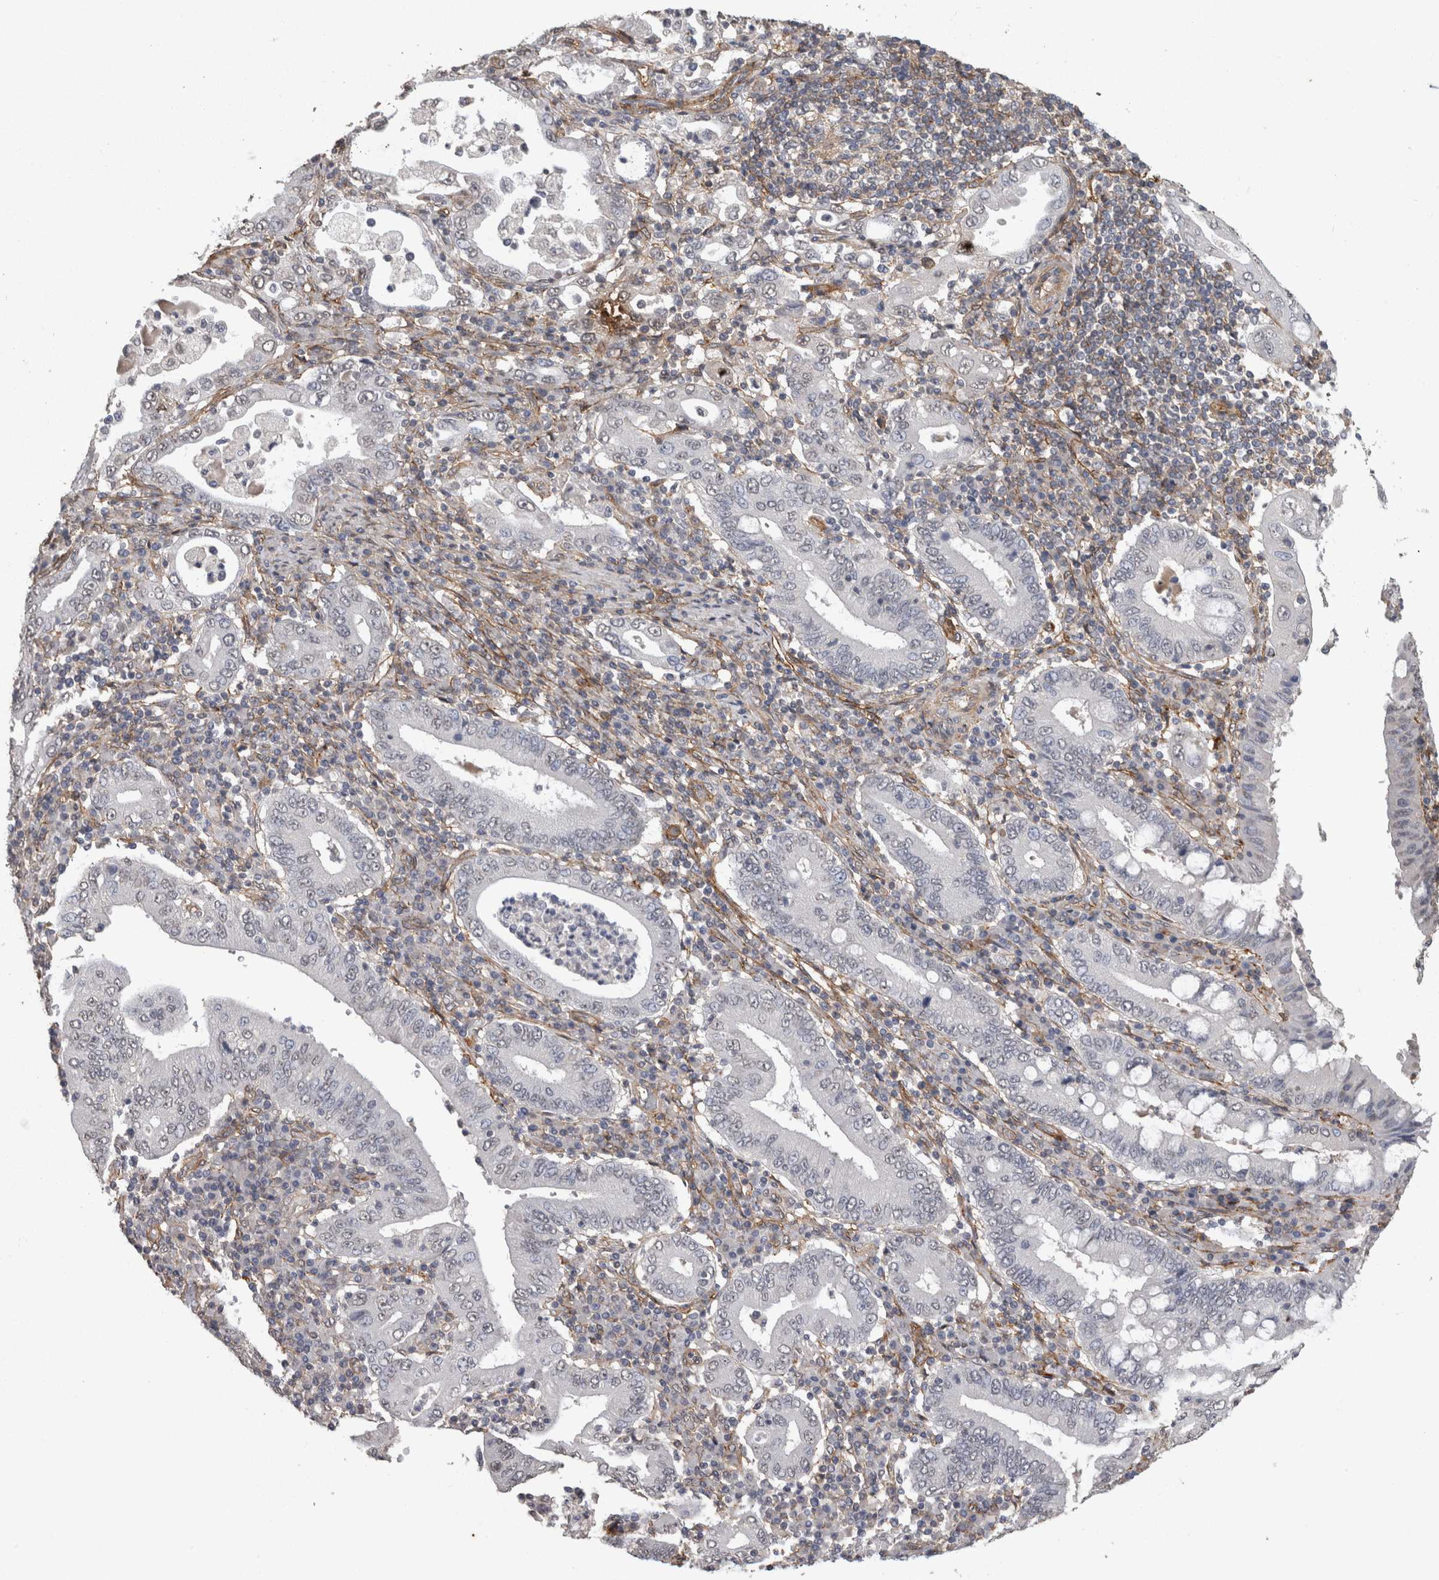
{"staining": {"intensity": "negative", "quantity": "none", "location": "none"}, "tissue": "stomach cancer", "cell_type": "Tumor cells", "image_type": "cancer", "snomed": [{"axis": "morphology", "description": "Normal tissue, NOS"}, {"axis": "morphology", "description": "Adenocarcinoma, NOS"}, {"axis": "topography", "description": "Esophagus"}, {"axis": "topography", "description": "Stomach, upper"}, {"axis": "topography", "description": "Peripheral nerve tissue"}], "caption": "A micrograph of human stomach adenocarcinoma is negative for staining in tumor cells.", "gene": "RECK", "patient": {"sex": "male", "age": 62}}